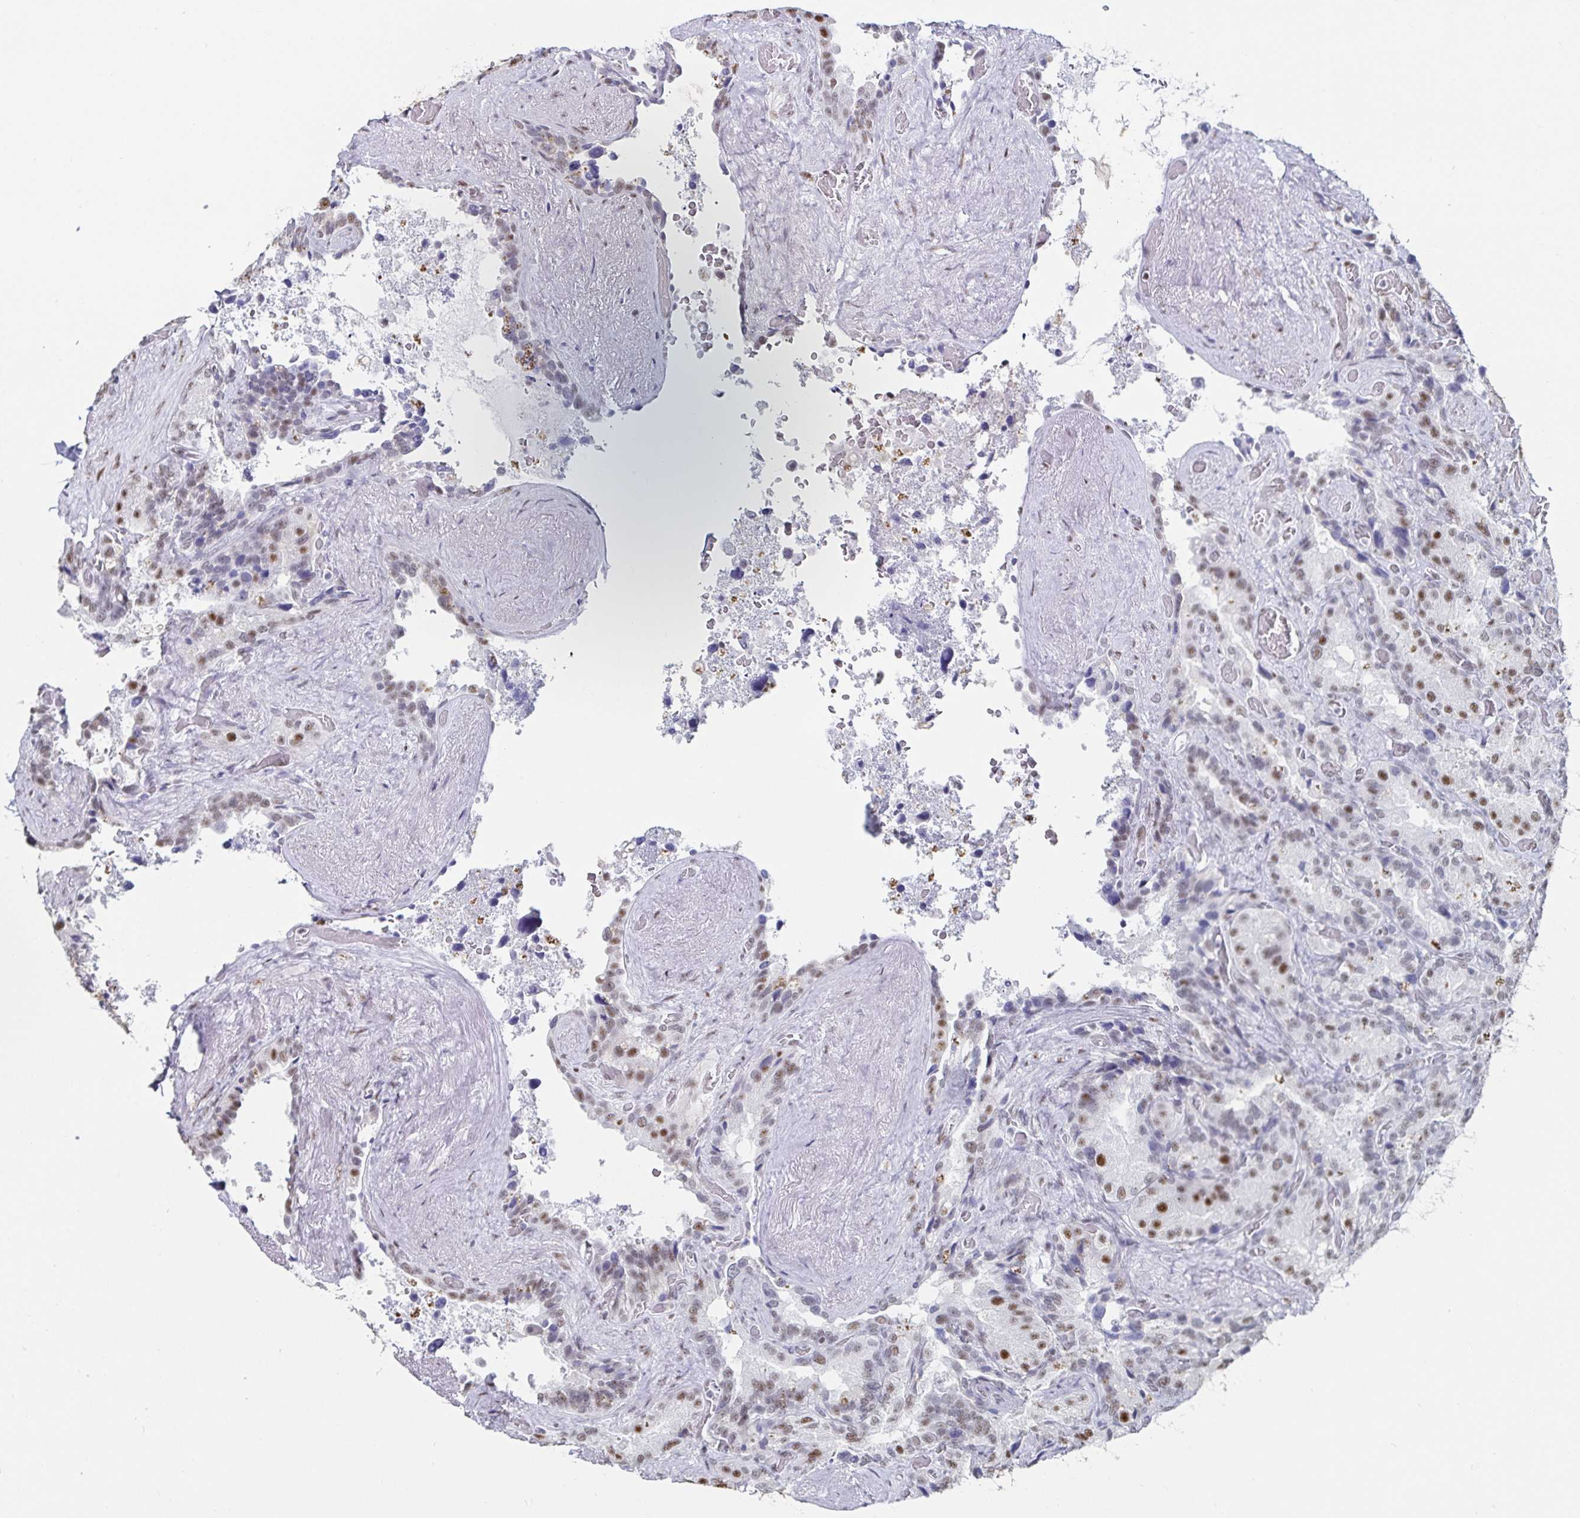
{"staining": {"intensity": "weak", "quantity": "25%-75%", "location": "nuclear"}, "tissue": "seminal vesicle", "cell_type": "Glandular cells", "image_type": "normal", "snomed": [{"axis": "morphology", "description": "Normal tissue, NOS"}, {"axis": "topography", "description": "Seminal veicle"}], "caption": "Brown immunohistochemical staining in unremarkable seminal vesicle displays weak nuclear positivity in about 25%-75% of glandular cells.", "gene": "DDX39B", "patient": {"sex": "male", "age": 60}}